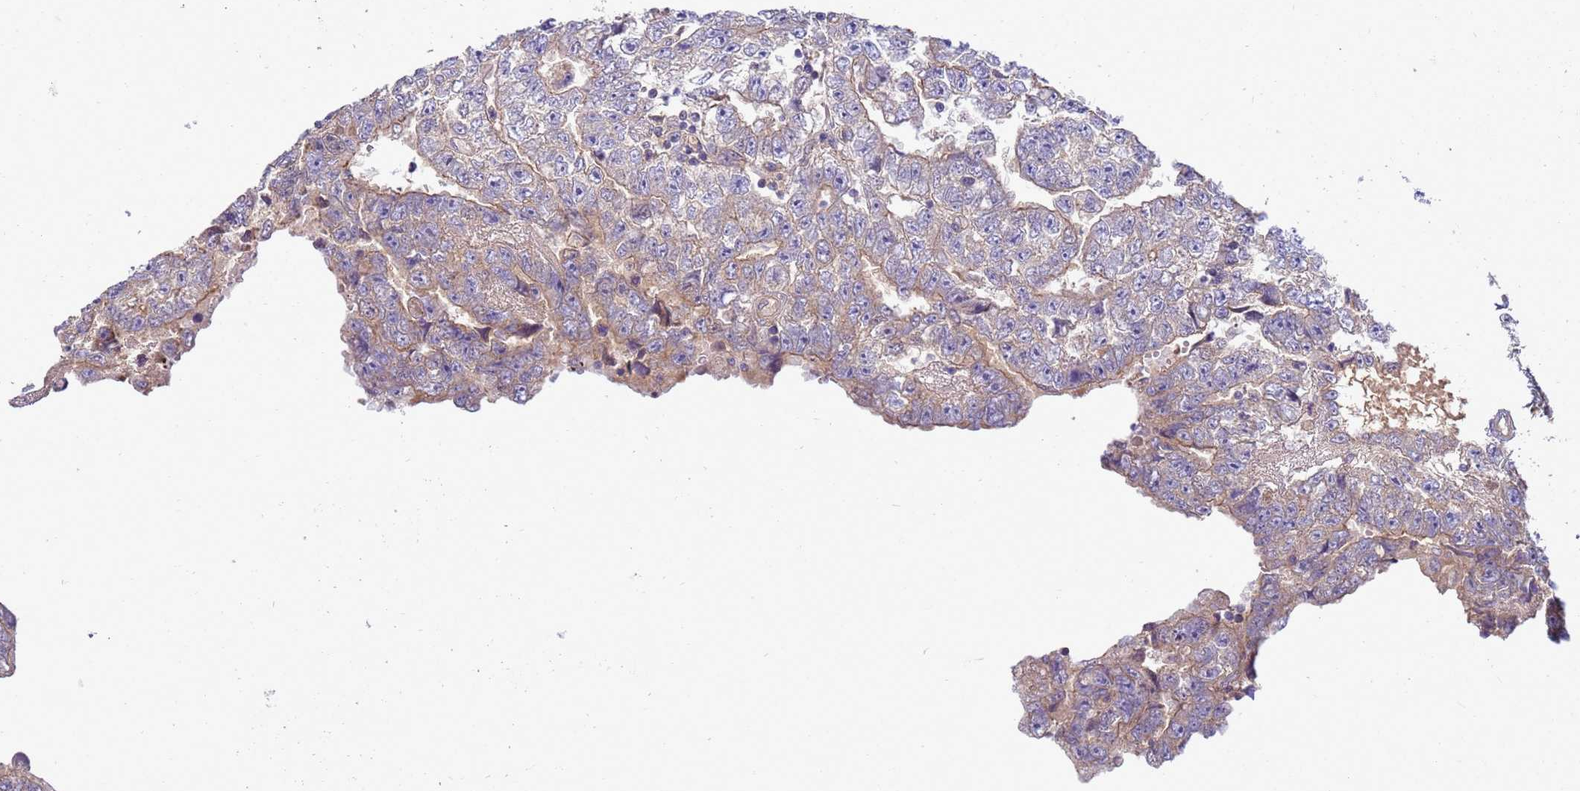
{"staining": {"intensity": "moderate", "quantity": "25%-75%", "location": "cytoplasmic/membranous"}, "tissue": "testis cancer", "cell_type": "Tumor cells", "image_type": "cancer", "snomed": [{"axis": "morphology", "description": "Carcinoma, Embryonal, NOS"}, {"axis": "topography", "description": "Testis"}], "caption": "Testis cancer stained with DAB (3,3'-diaminobenzidine) IHC reveals medium levels of moderate cytoplasmic/membranous staining in approximately 25%-75% of tumor cells.", "gene": "SMCO3", "patient": {"sex": "male", "age": 25}}